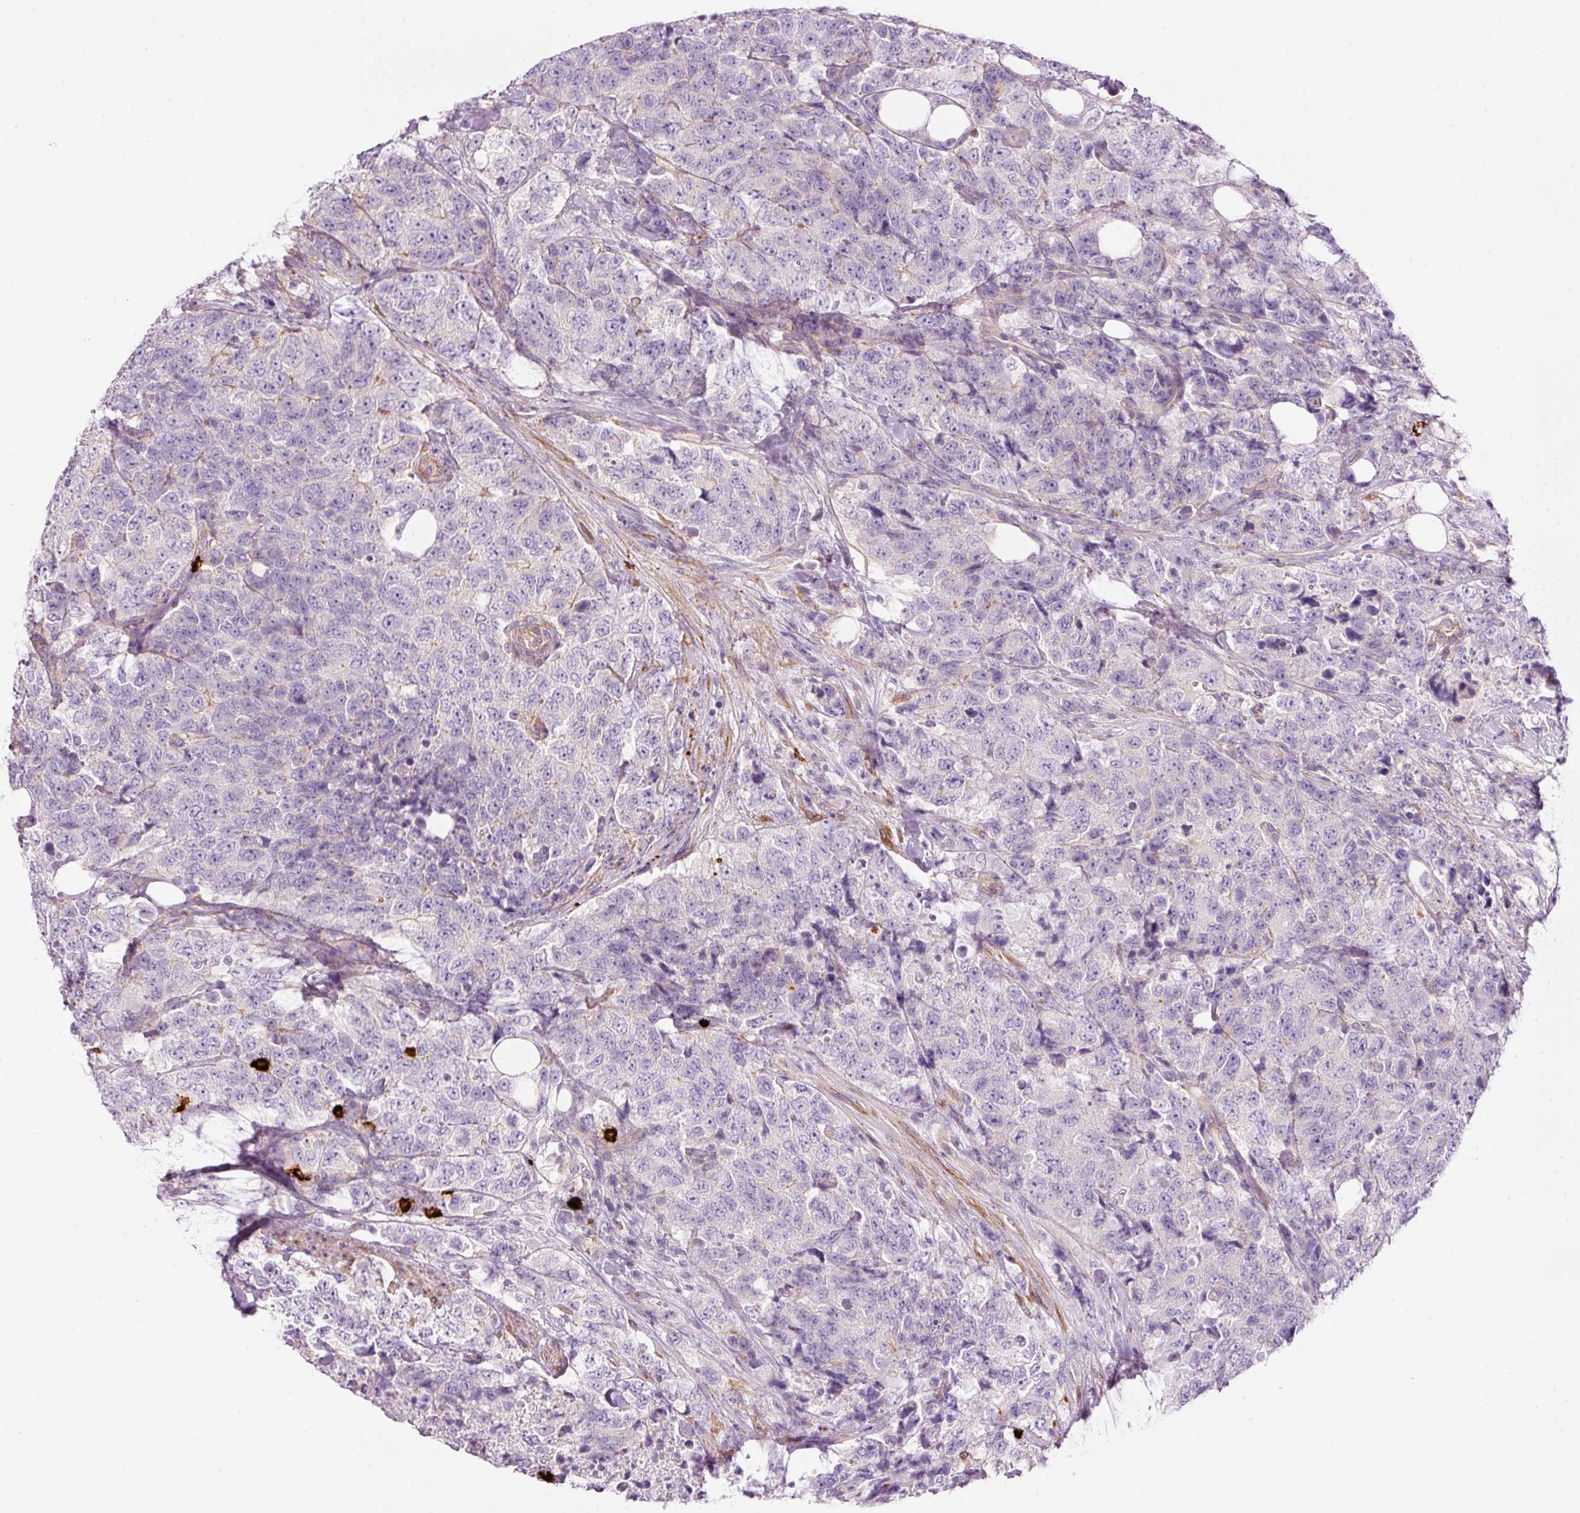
{"staining": {"intensity": "negative", "quantity": "none", "location": "none"}, "tissue": "urothelial cancer", "cell_type": "Tumor cells", "image_type": "cancer", "snomed": [{"axis": "morphology", "description": "Urothelial carcinoma, High grade"}, {"axis": "topography", "description": "Urinary bladder"}], "caption": "This is a image of IHC staining of high-grade urothelial carcinoma, which shows no expression in tumor cells.", "gene": "MAP3K3", "patient": {"sex": "female", "age": 78}}